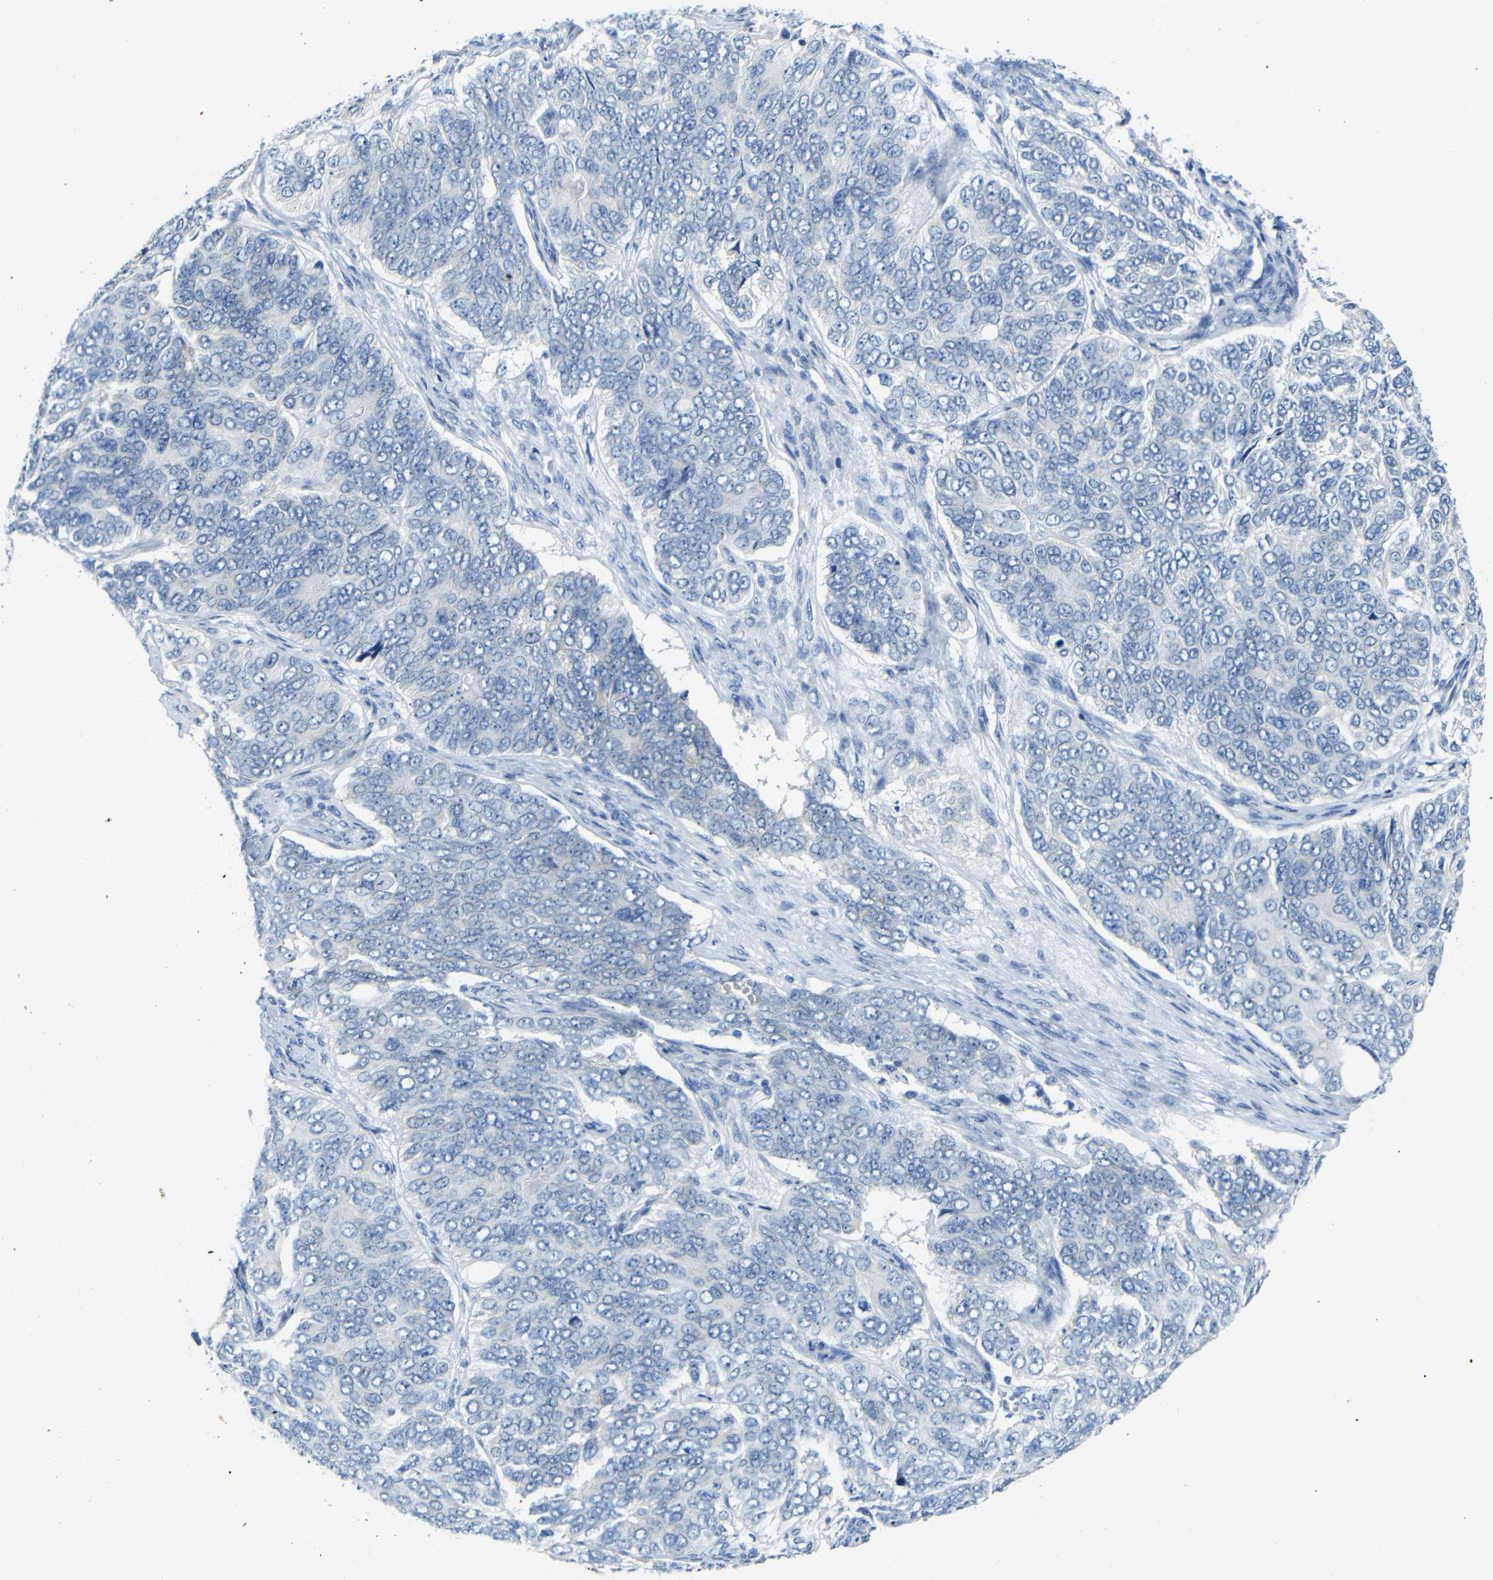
{"staining": {"intensity": "negative", "quantity": "none", "location": "none"}, "tissue": "ovarian cancer", "cell_type": "Tumor cells", "image_type": "cancer", "snomed": [{"axis": "morphology", "description": "Carcinoma, endometroid"}, {"axis": "topography", "description": "Ovary"}], "caption": "The immunohistochemistry image has no significant expression in tumor cells of ovarian endometroid carcinoma tissue.", "gene": "DCP1A", "patient": {"sex": "female", "age": 51}}